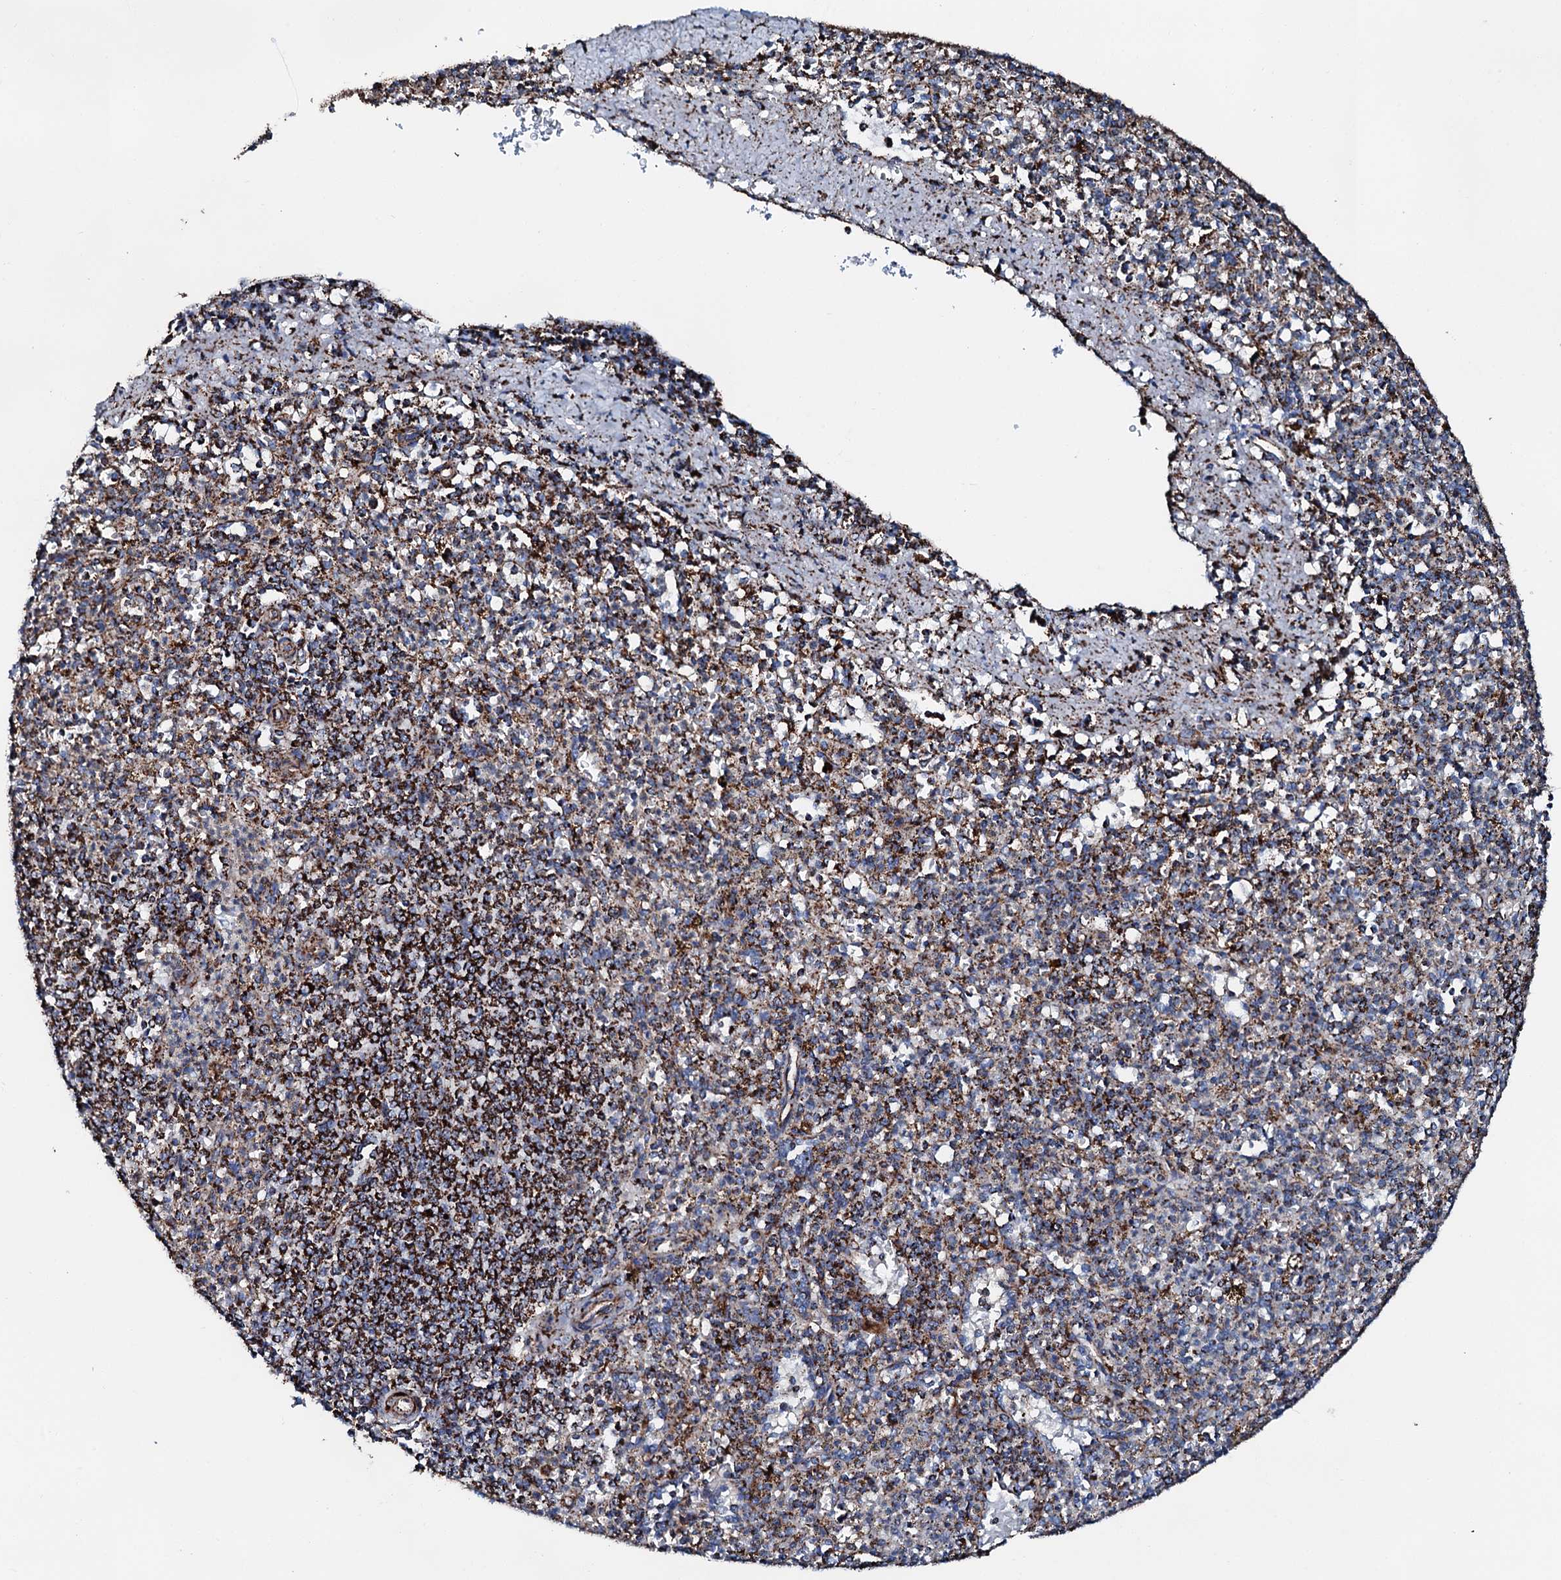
{"staining": {"intensity": "strong", "quantity": "<25%", "location": "cytoplasmic/membranous"}, "tissue": "spleen", "cell_type": "Cells in red pulp", "image_type": "normal", "snomed": [{"axis": "morphology", "description": "Normal tissue, NOS"}, {"axis": "topography", "description": "Spleen"}], "caption": "A high-resolution histopathology image shows IHC staining of unremarkable spleen, which exhibits strong cytoplasmic/membranous staining in about <25% of cells in red pulp.", "gene": "HADH", "patient": {"sex": "male", "age": 72}}